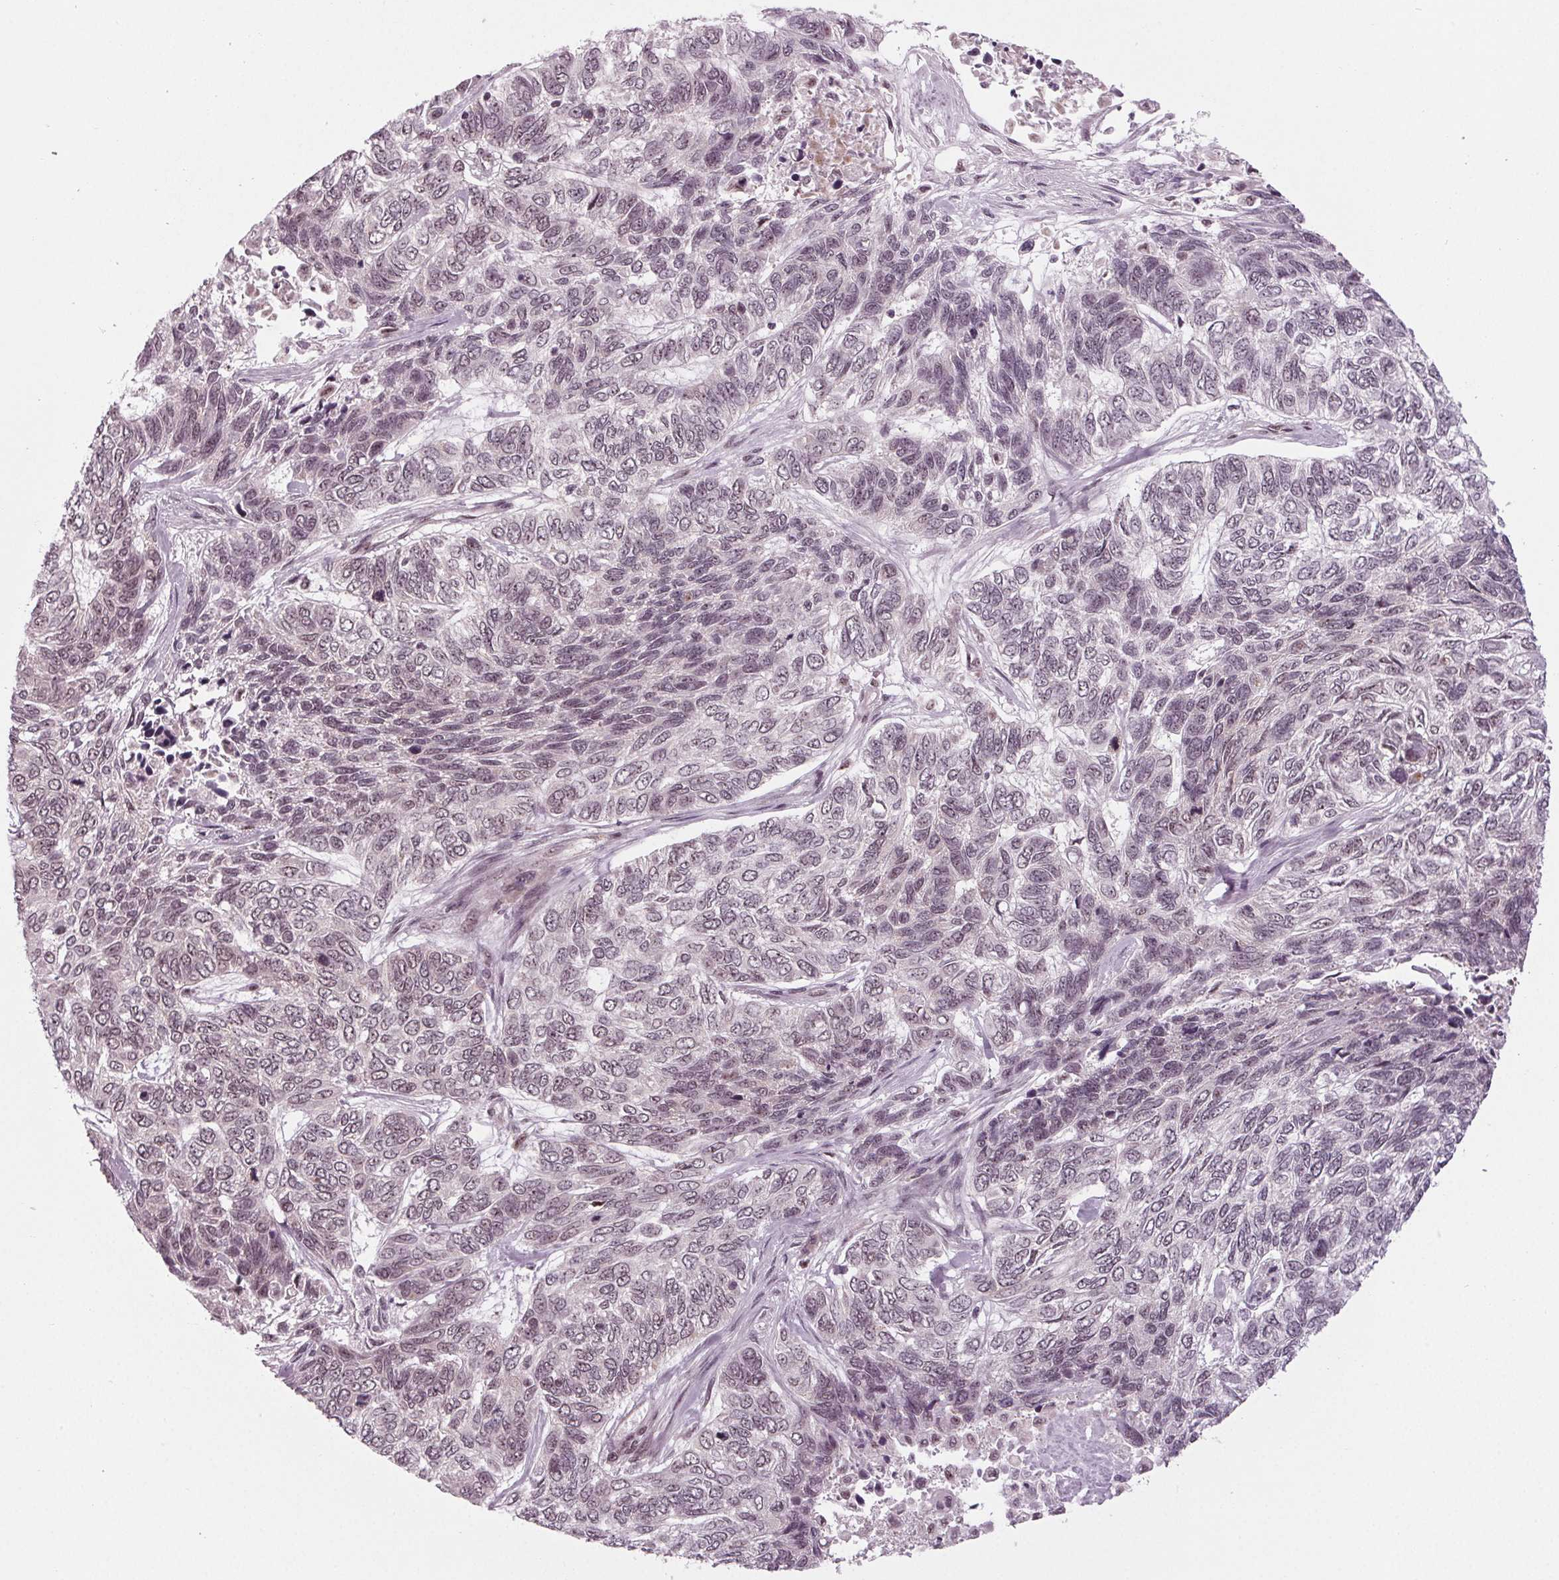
{"staining": {"intensity": "negative", "quantity": "none", "location": "none"}, "tissue": "skin cancer", "cell_type": "Tumor cells", "image_type": "cancer", "snomed": [{"axis": "morphology", "description": "Basal cell carcinoma"}, {"axis": "topography", "description": "Skin"}], "caption": "Tumor cells are negative for protein expression in human skin basal cell carcinoma.", "gene": "DDX41", "patient": {"sex": "female", "age": 65}}